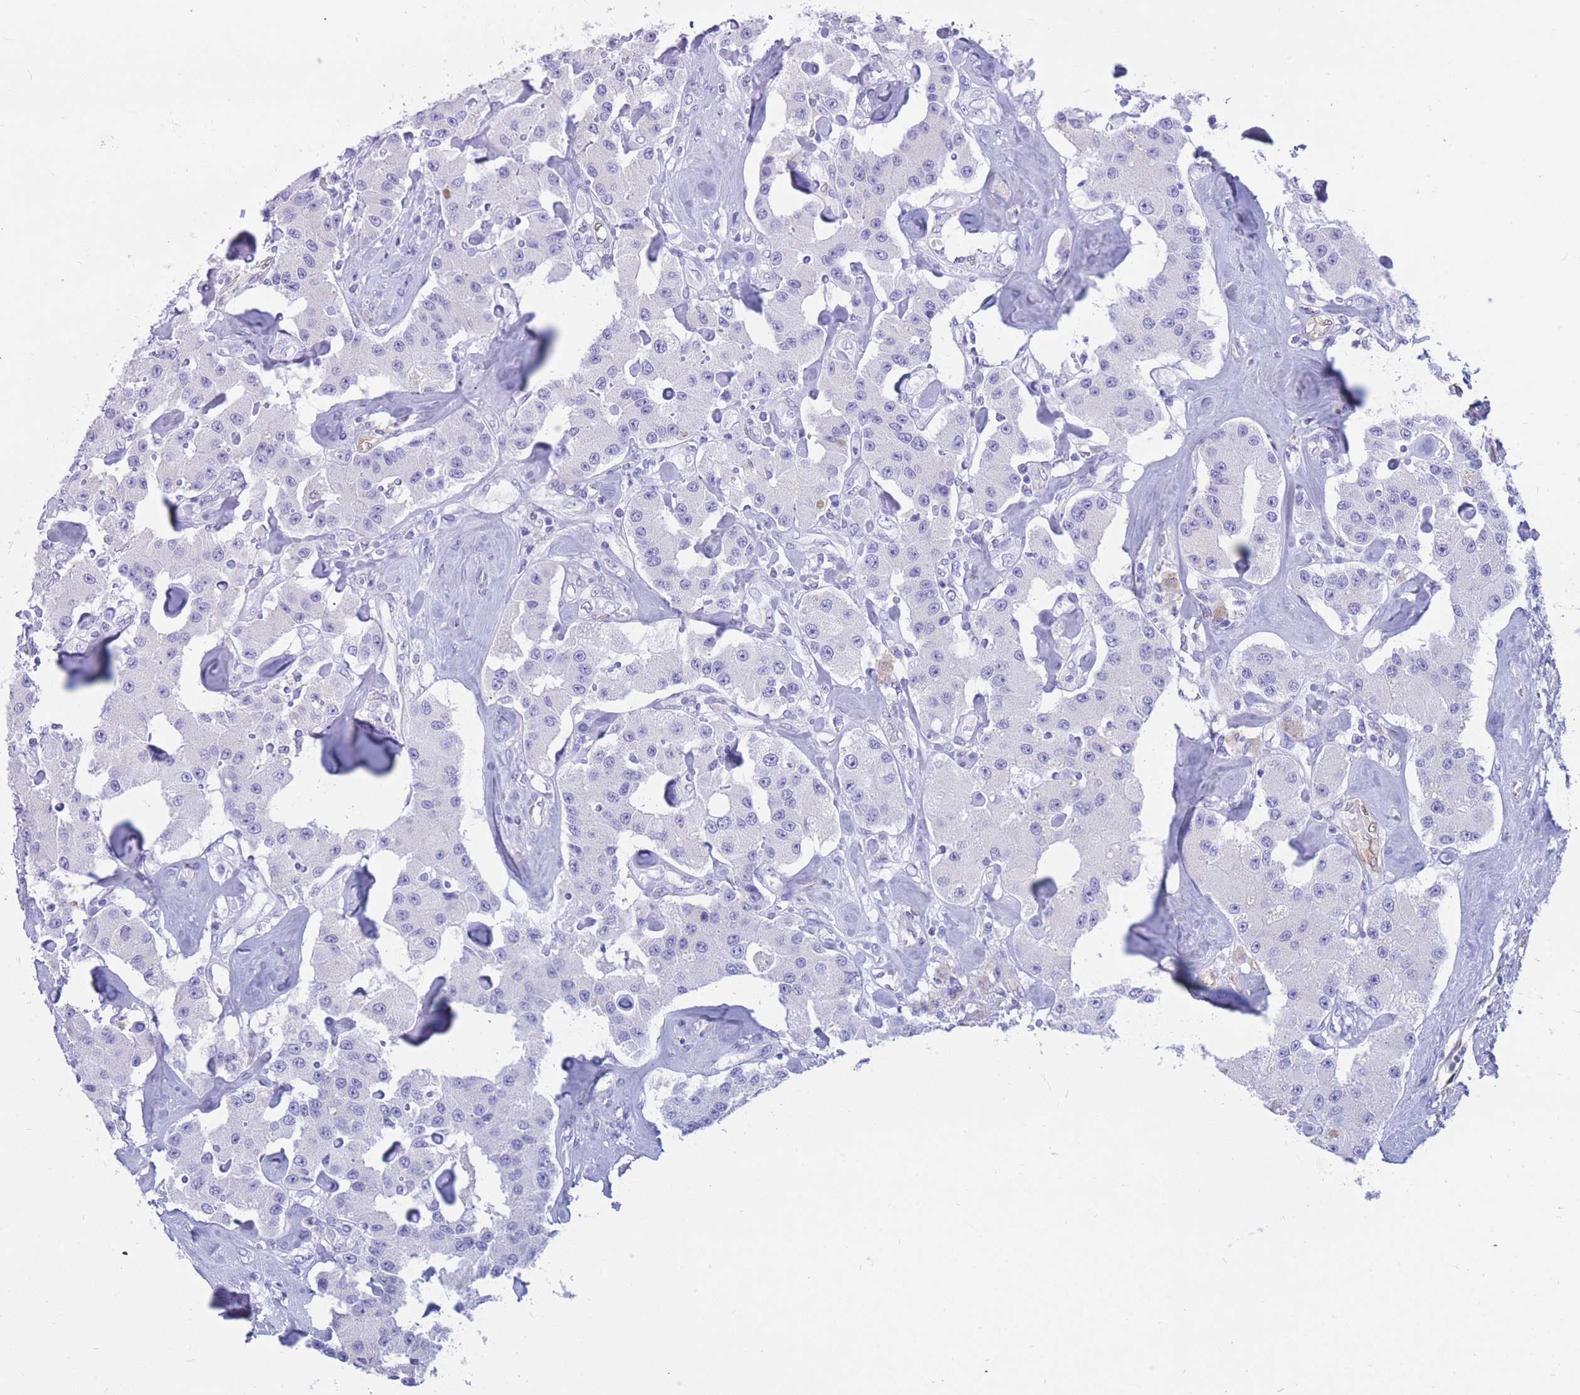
{"staining": {"intensity": "negative", "quantity": "none", "location": "none"}, "tissue": "carcinoid", "cell_type": "Tumor cells", "image_type": "cancer", "snomed": [{"axis": "morphology", "description": "Carcinoid, malignant, NOS"}, {"axis": "topography", "description": "Pancreas"}], "caption": "Protein analysis of carcinoid exhibits no significant expression in tumor cells. Nuclei are stained in blue.", "gene": "SULT1A1", "patient": {"sex": "male", "age": 41}}